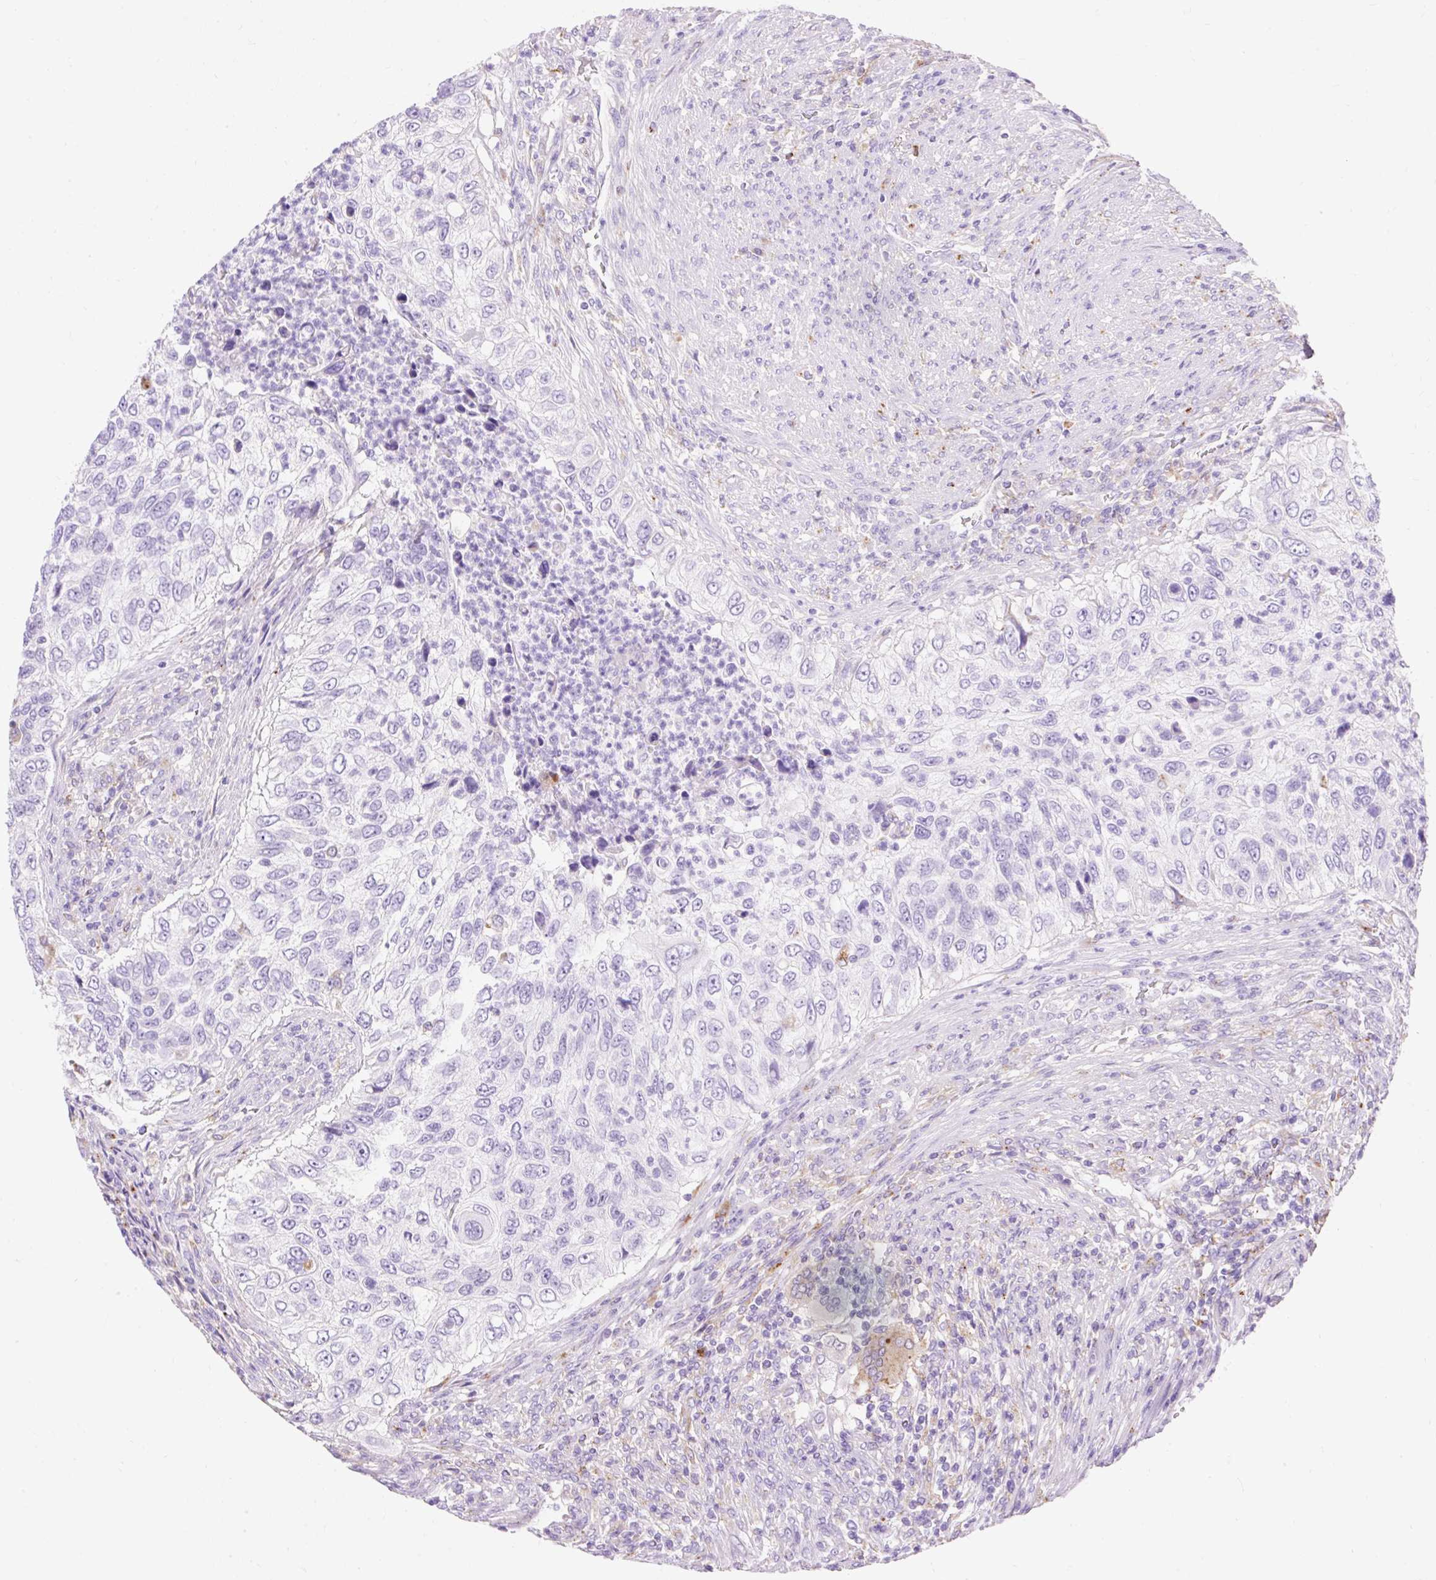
{"staining": {"intensity": "negative", "quantity": "none", "location": "none"}, "tissue": "urothelial cancer", "cell_type": "Tumor cells", "image_type": "cancer", "snomed": [{"axis": "morphology", "description": "Urothelial carcinoma, High grade"}, {"axis": "topography", "description": "Urinary bladder"}], "caption": "Immunohistochemical staining of human urothelial cancer shows no significant staining in tumor cells.", "gene": "HEXB", "patient": {"sex": "female", "age": 60}}